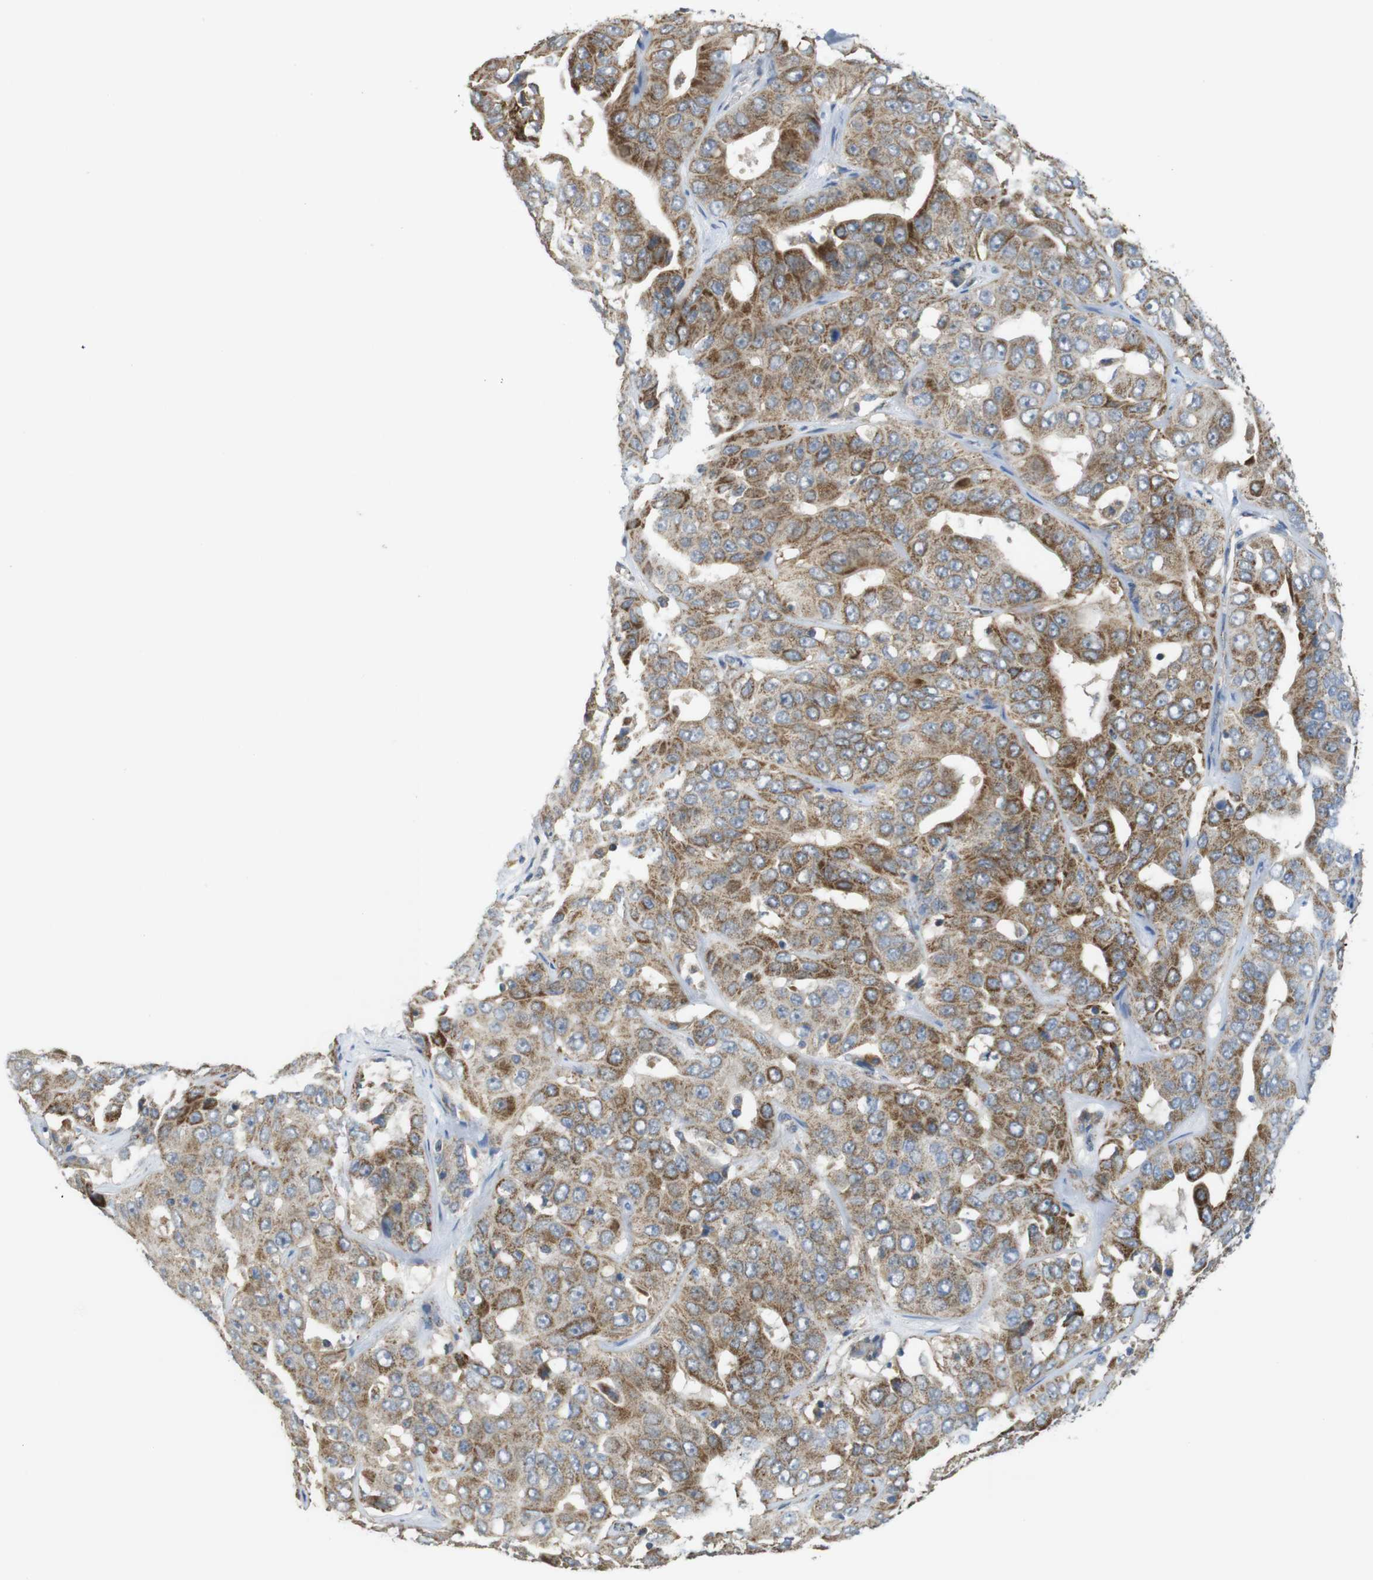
{"staining": {"intensity": "moderate", "quantity": ">75%", "location": "cytoplasmic/membranous"}, "tissue": "liver cancer", "cell_type": "Tumor cells", "image_type": "cancer", "snomed": [{"axis": "morphology", "description": "Cholangiocarcinoma"}, {"axis": "topography", "description": "Liver"}], "caption": "This is an image of immunohistochemistry staining of cholangiocarcinoma (liver), which shows moderate positivity in the cytoplasmic/membranous of tumor cells.", "gene": "CALHM2", "patient": {"sex": "female", "age": 52}}